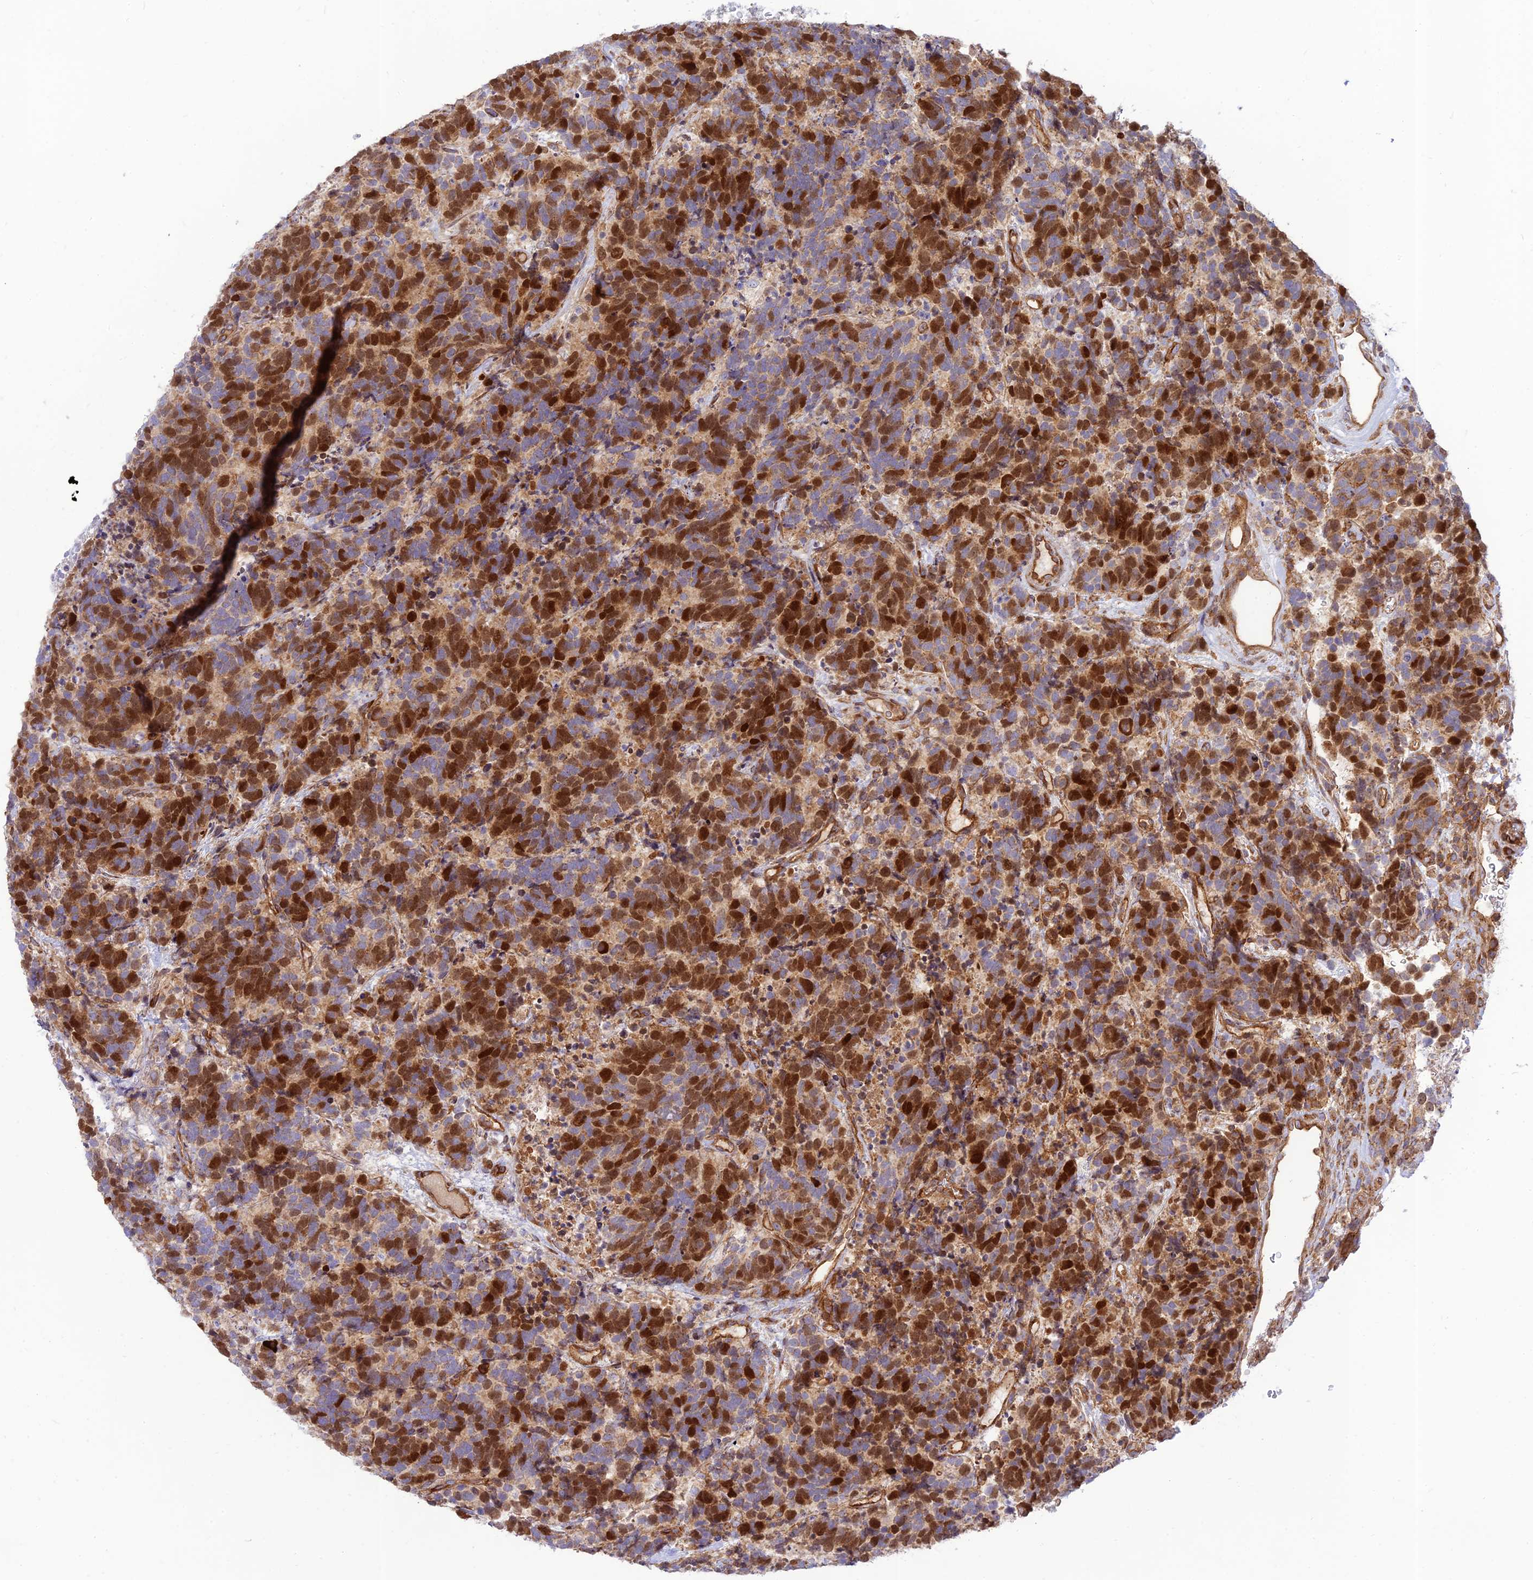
{"staining": {"intensity": "moderate", "quantity": "25%-75%", "location": "nuclear"}, "tissue": "carcinoid", "cell_type": "Tumor cells", "image_type": "cancer", "snomed": [{"axis": "morphology", "description": "Carcinoma, NOS"}, {"axis": "morphology", "description": "Carcinoid, malignant, NOS"}, {"axis": "topography", "description": "Urinary bladder"}], "caption": "Carcinoid stained with DAB (3,3'-diaminobenzidine) immunohistochemistry (IHC) shows medium levels of moderate nuclear positivity in approximately 25%-75% of tumor cells.", "gene": "PIMREG", "patient": {"sex": "male", "age": 57}}